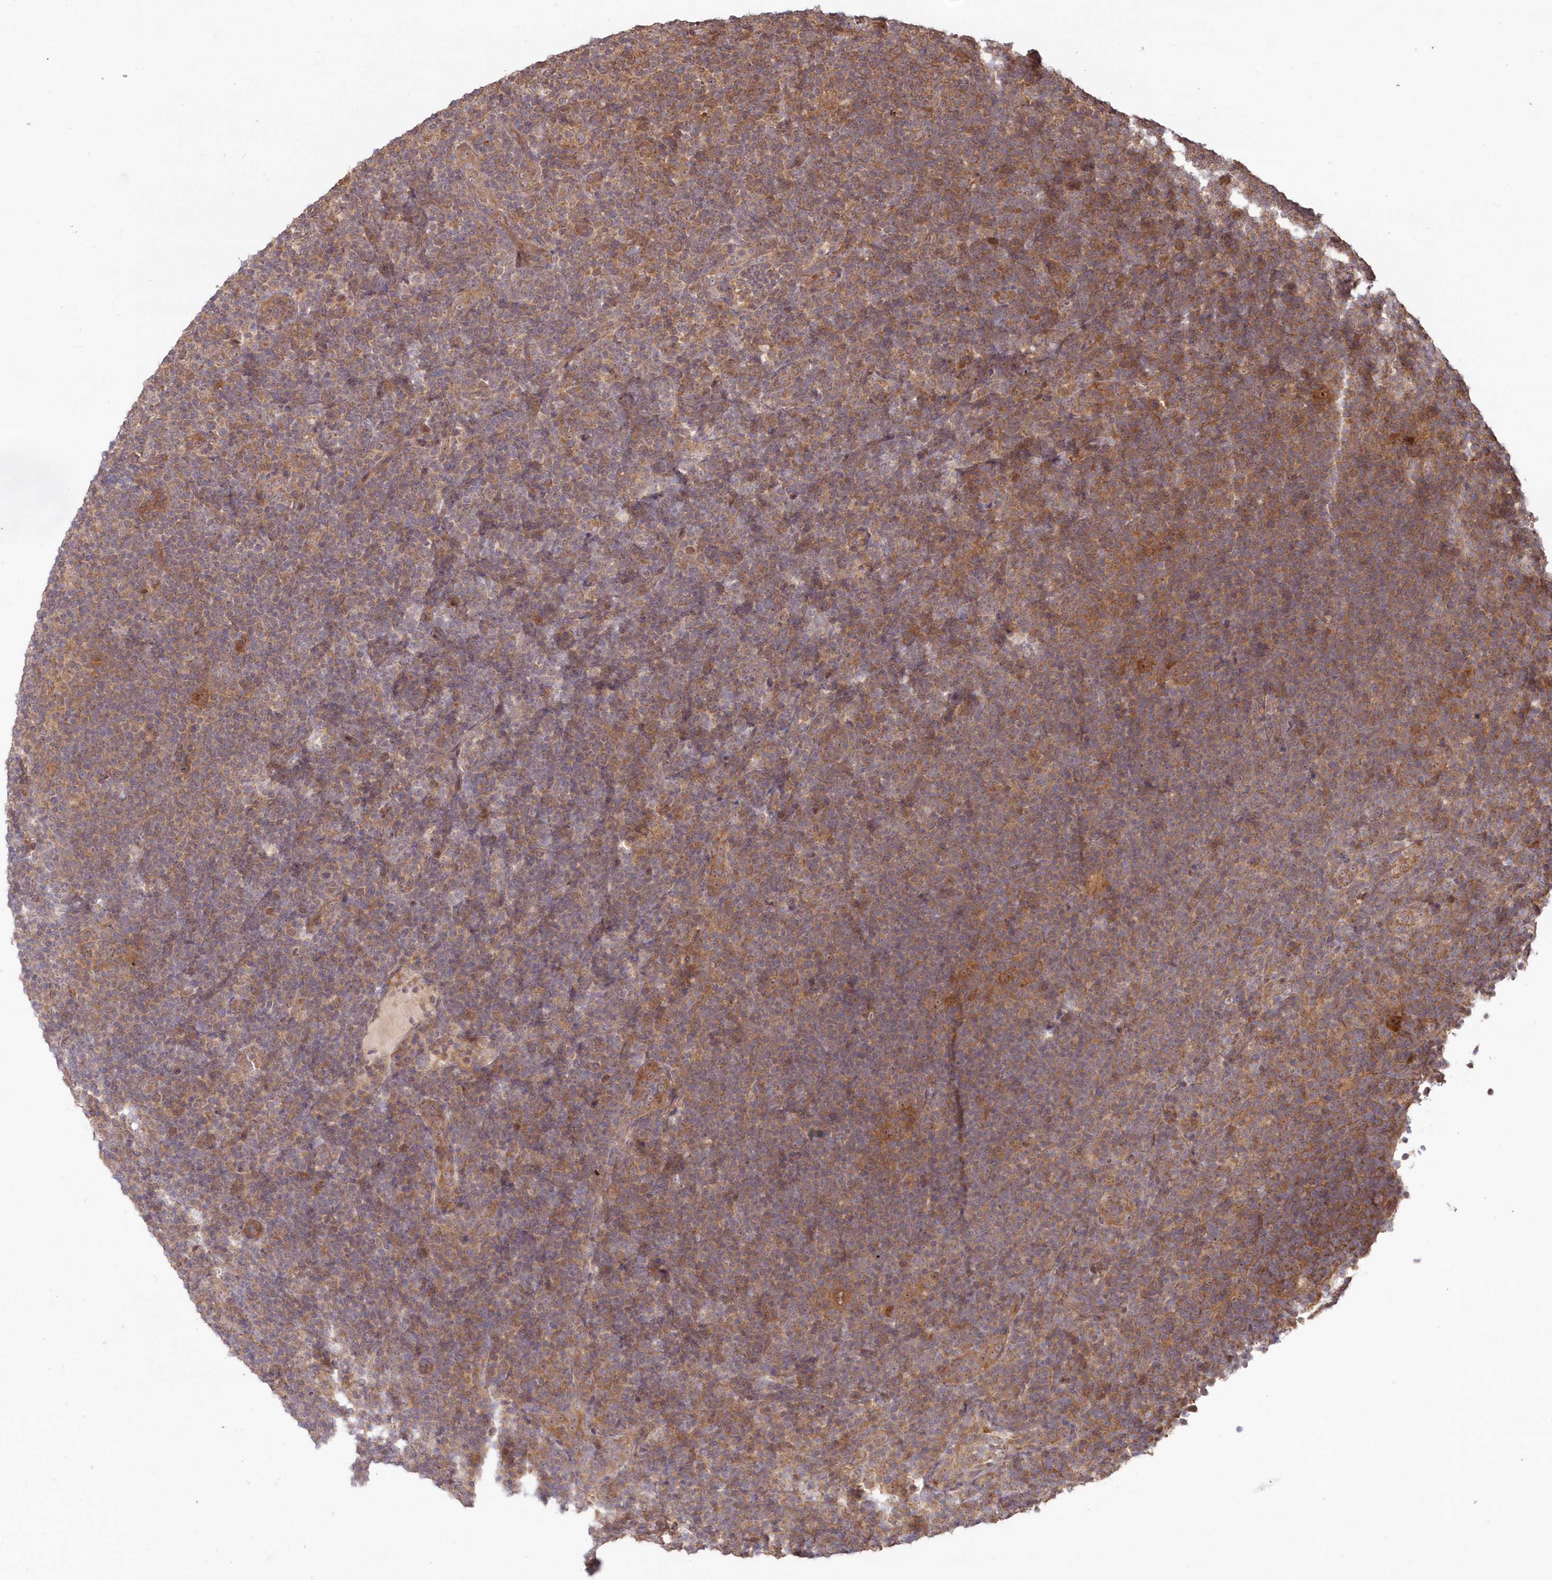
{"staining": {"intensity": "moderate", "quantity": ">75%", "location": "cytoplasmic/membranous,nuclear"}, "tissue": "lymphoma", "cell_type": "Tumor cells", "image_type": "cancer", "snomed": [{"axis": "morphology", "description": "Hodgkin's disease, NOS"}, {"axis": "topography", "description": "Lymph node"}], "caption": "Hodgkin's disease was stained to show a protein in brown. There is medium levels of moderate cytoplasmic/membranous and nuclear positivity in approximately >75% of tumor cells.", "gene": "TBCA", "patient": {"sex": "female", "age": 57}}